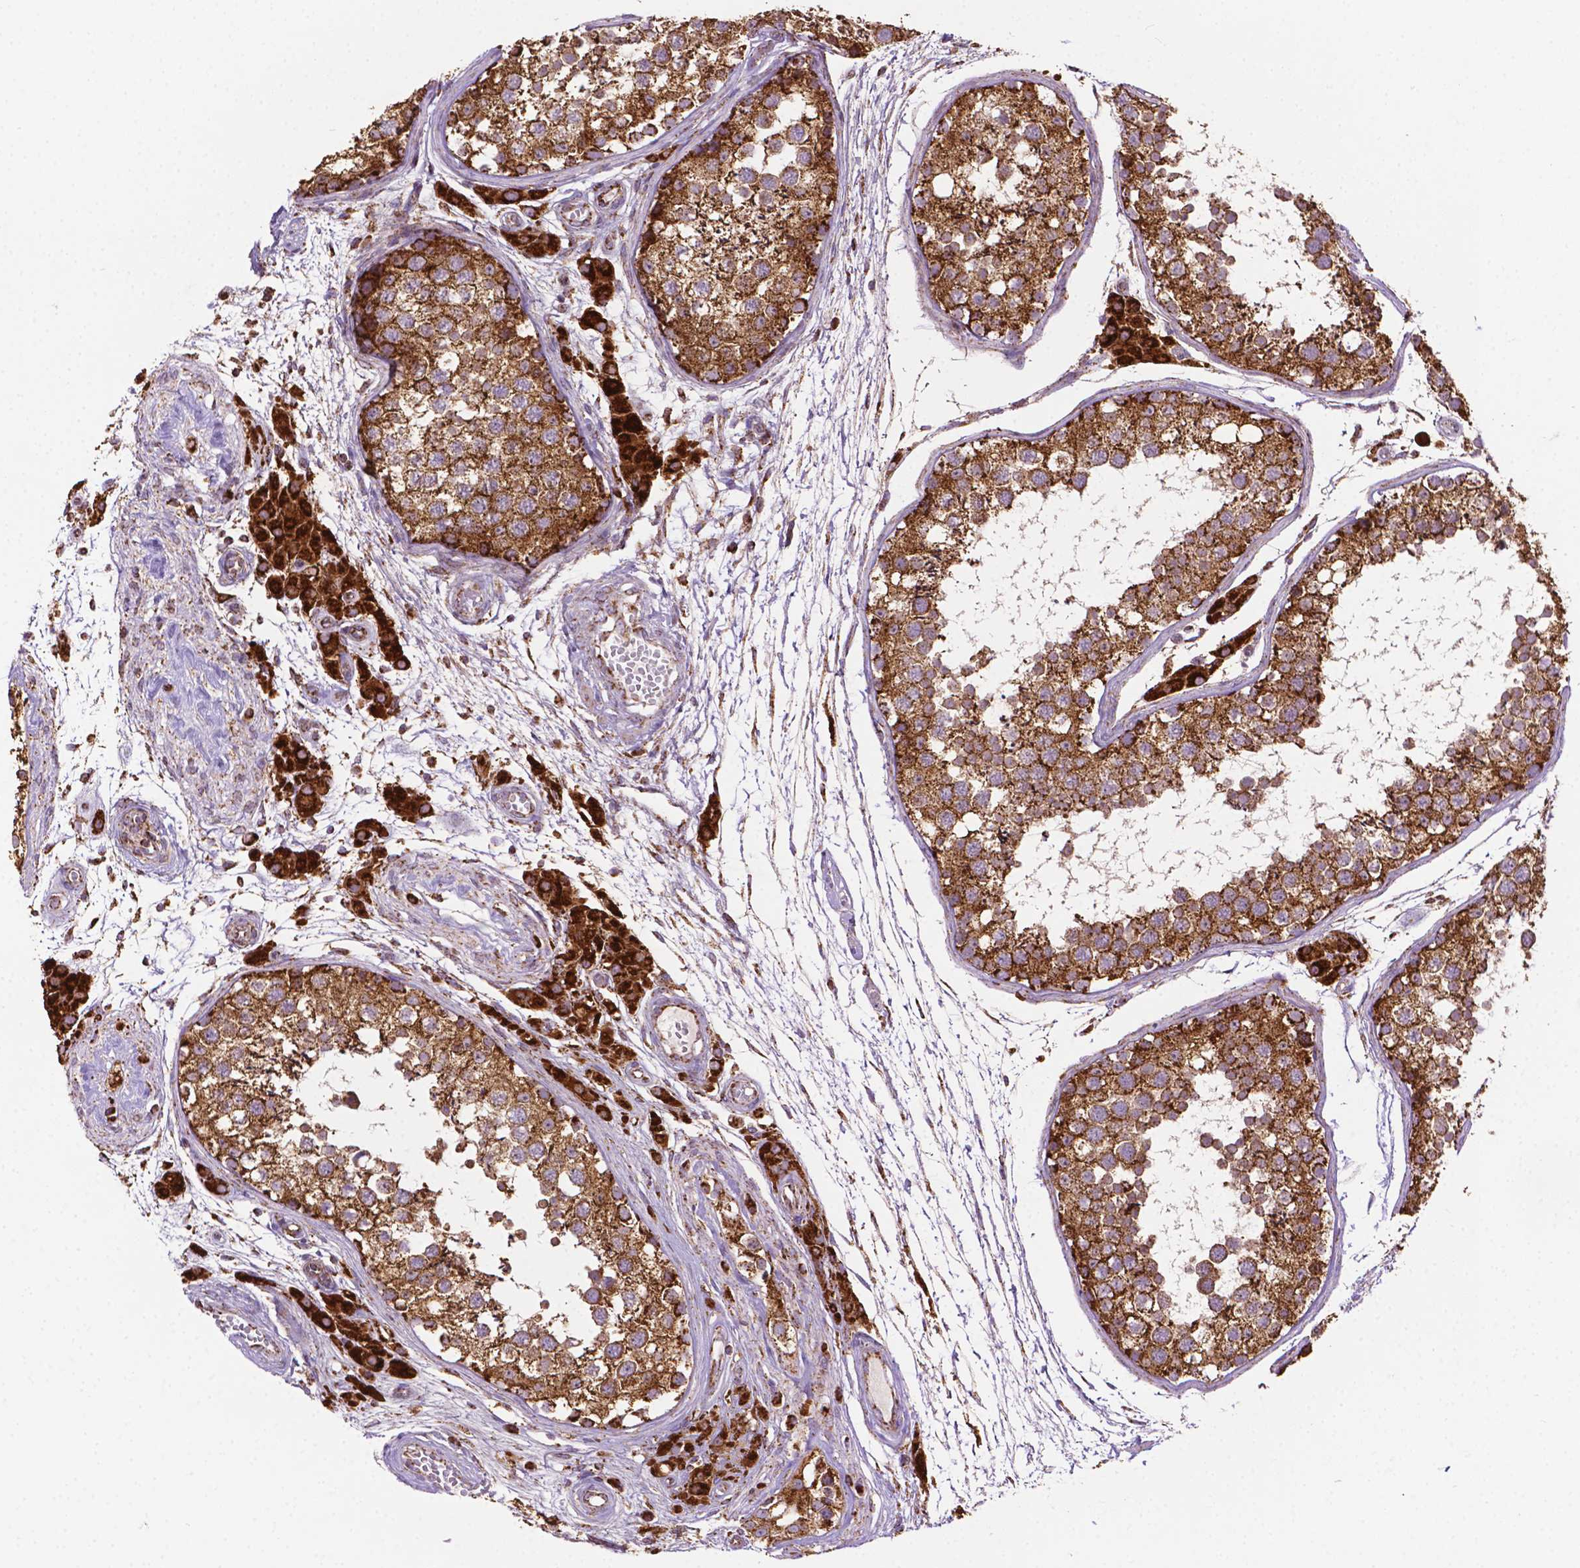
{"staining": {"intensity": "strong", "quantity": ">75%", "location": "cytoplasmic/membranous"}, "tissue": "testis", "cell_type": "Cells in seminiferous ducts", "image_type": "normal", "snomed": [{"axis": "morphology", "description": "Normal tissue, NOS"}, {"axis": "morphology", "description": "Seminoma, NOS"}, {"axis": "topography", "description": "Testis"}], "caption": "The image shows a brown stain indicating the presence of a protein in the cytoplasmic/membranous of cells in seminiferous ducts in testis. (DAB IHC with brightfield microscopy, high magnification).", "gene": "ILVBL", "patient": {"sex": "male", "age": 29}}